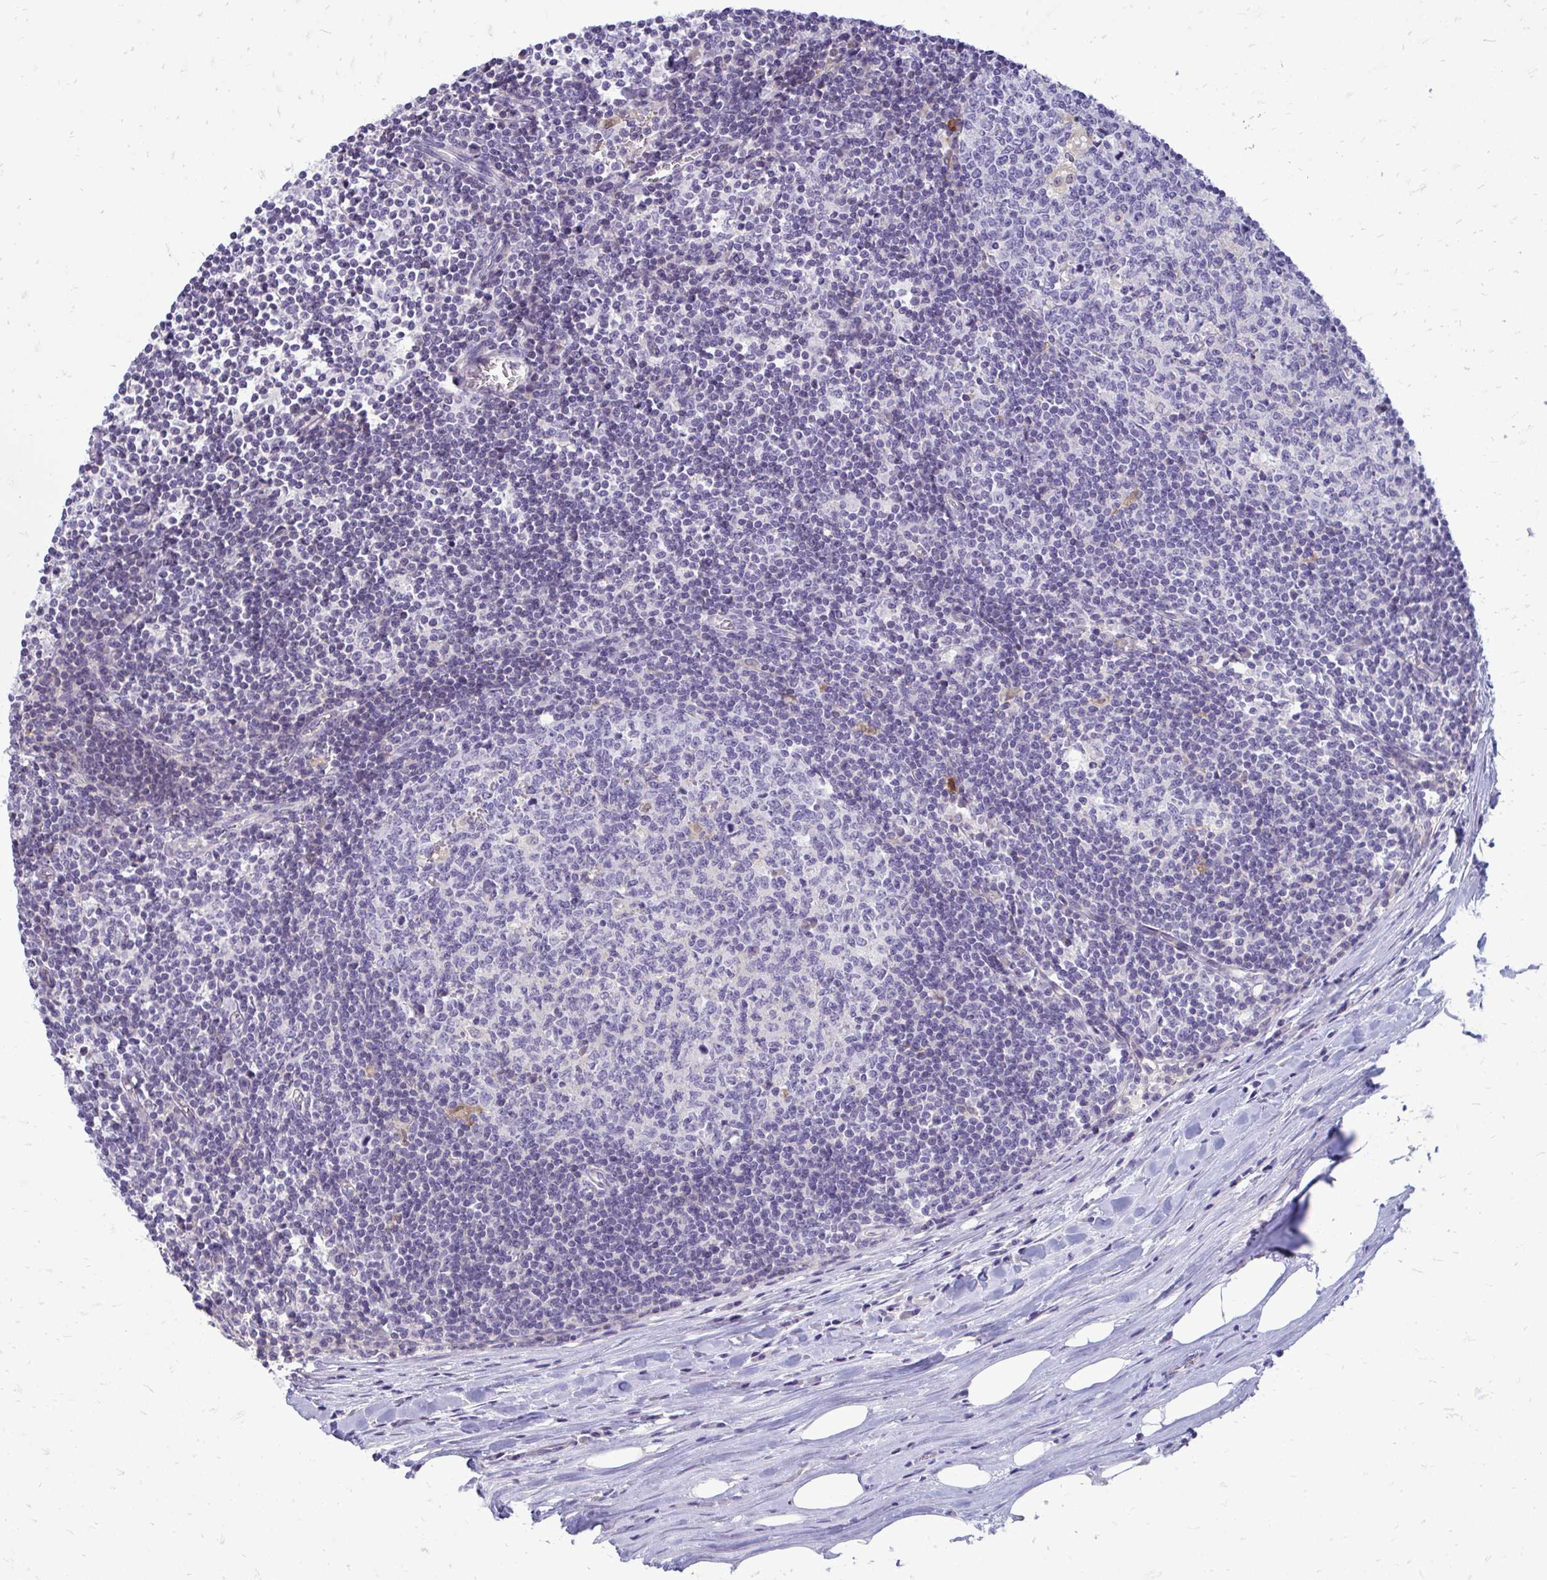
{"staining": {"intensity": "negative", "quantity": "none", "location": "none"}, "tissue": "lymph node", "cell_type": "Germinal center cells", "image_type": "normal", "snomed": [{"axis": "morphology", "description": "Normal tissue, NOS"}, {"axis": "topography", "description": "Lymph node"}], "caption": "Immunohistochemistry (IHC) photomicrograph of normal lymph node stained for a protein (brown), which demonstrates no positivity in germinal center cells.", "gene": "FABP3", "patient": {"sex": "male", "age": 67}}